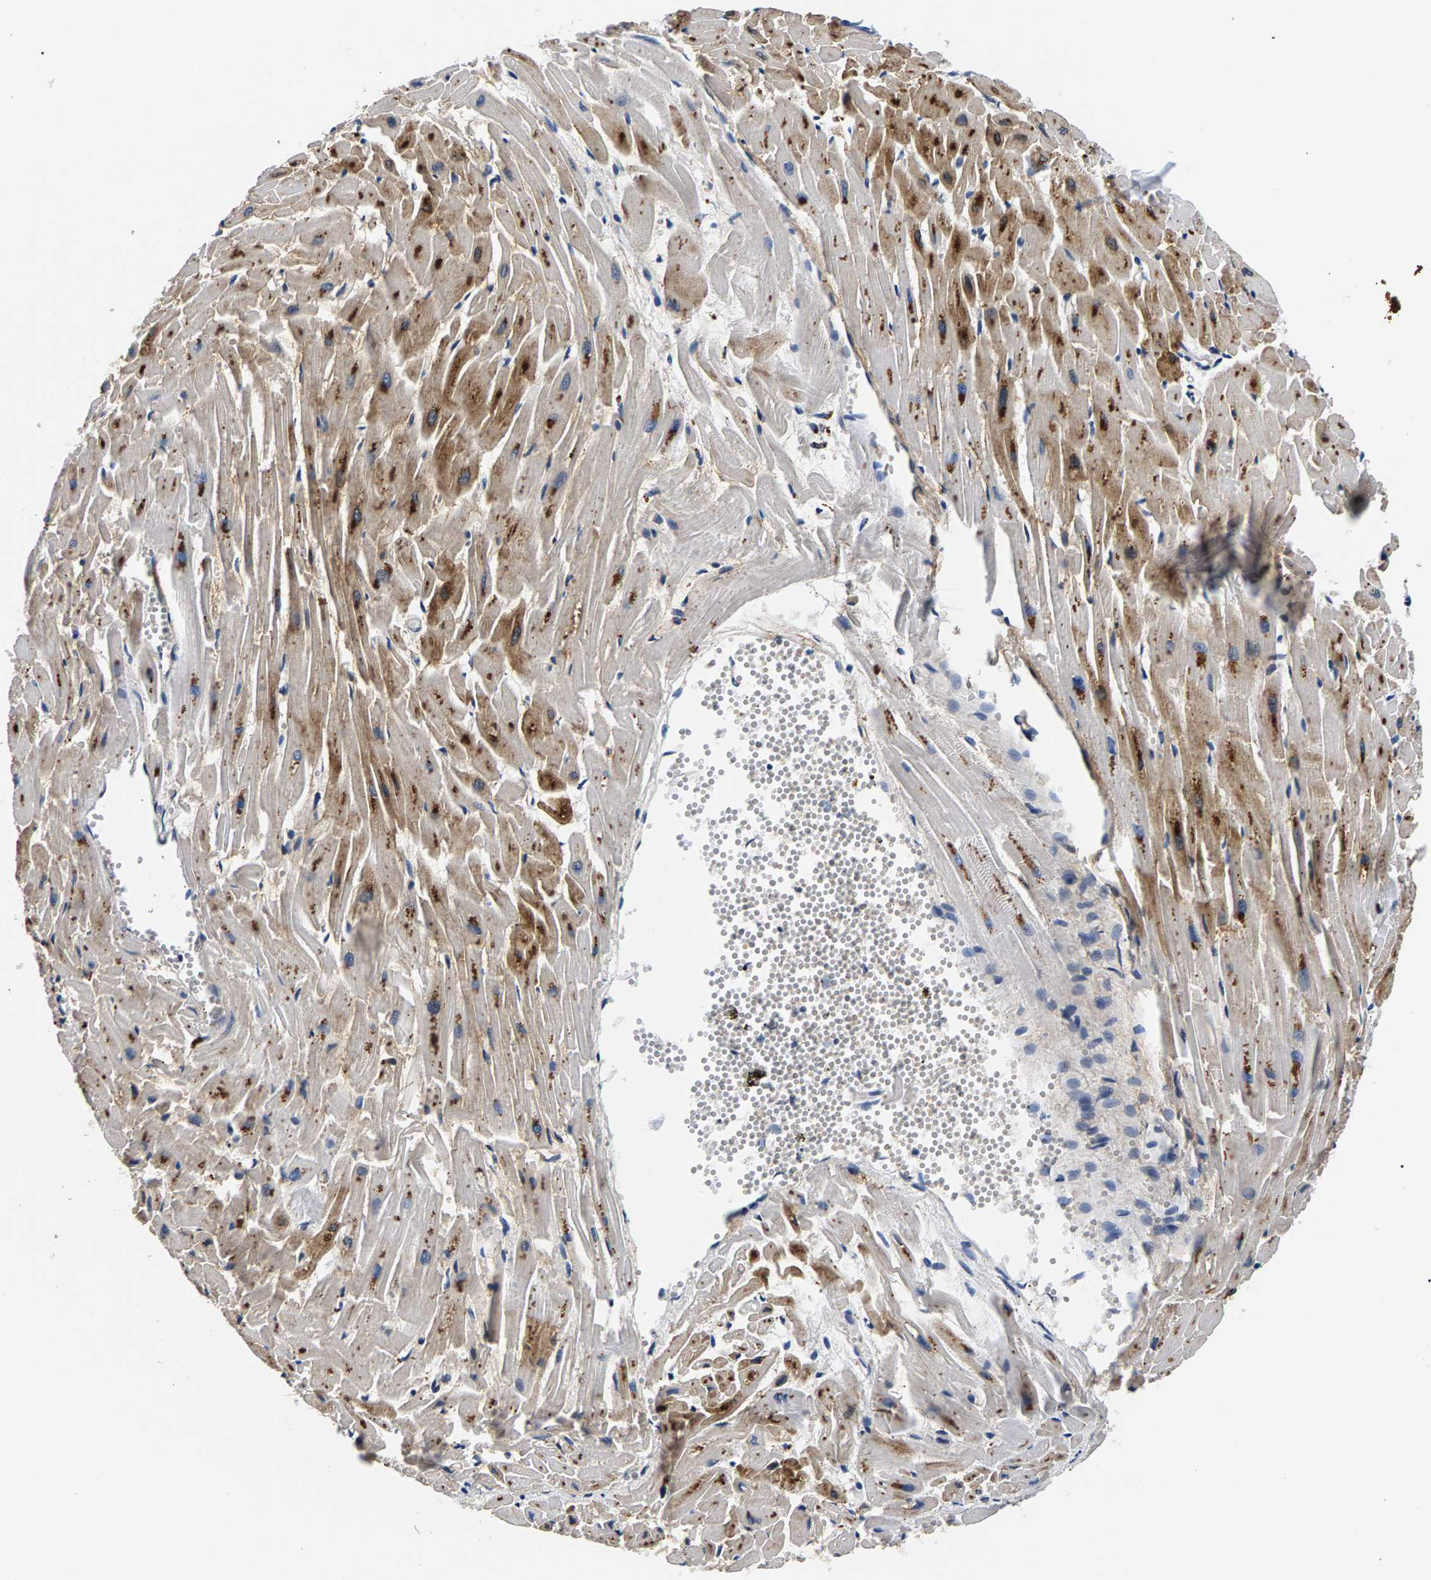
{"staining": {"intensity": "moderate", "quantity": "25%-75%", "location": "cytoplasmic/membranous"}, "tissue": "heart muscle", "cell_type": "Cardiomyocytes", "image_type": "normal", "snomed": [{"axis": "morphology", "description": "Normal tissue, NOS"}, {"axis": "topography", "description": "Heart"}], "caption": "Protein staining displays moderate cytoplasmic/membranous expression in about 25%-75% of cardiomyocytes in normal heart muscle. (Stains: DAB (3,3'-diaminobenzidine) in brown, nuclei in blue, Microscopy: brightfield microscopy at high magnification).", "gene": "P2RY4", "patient": {"sex": "female", "age": 19}}